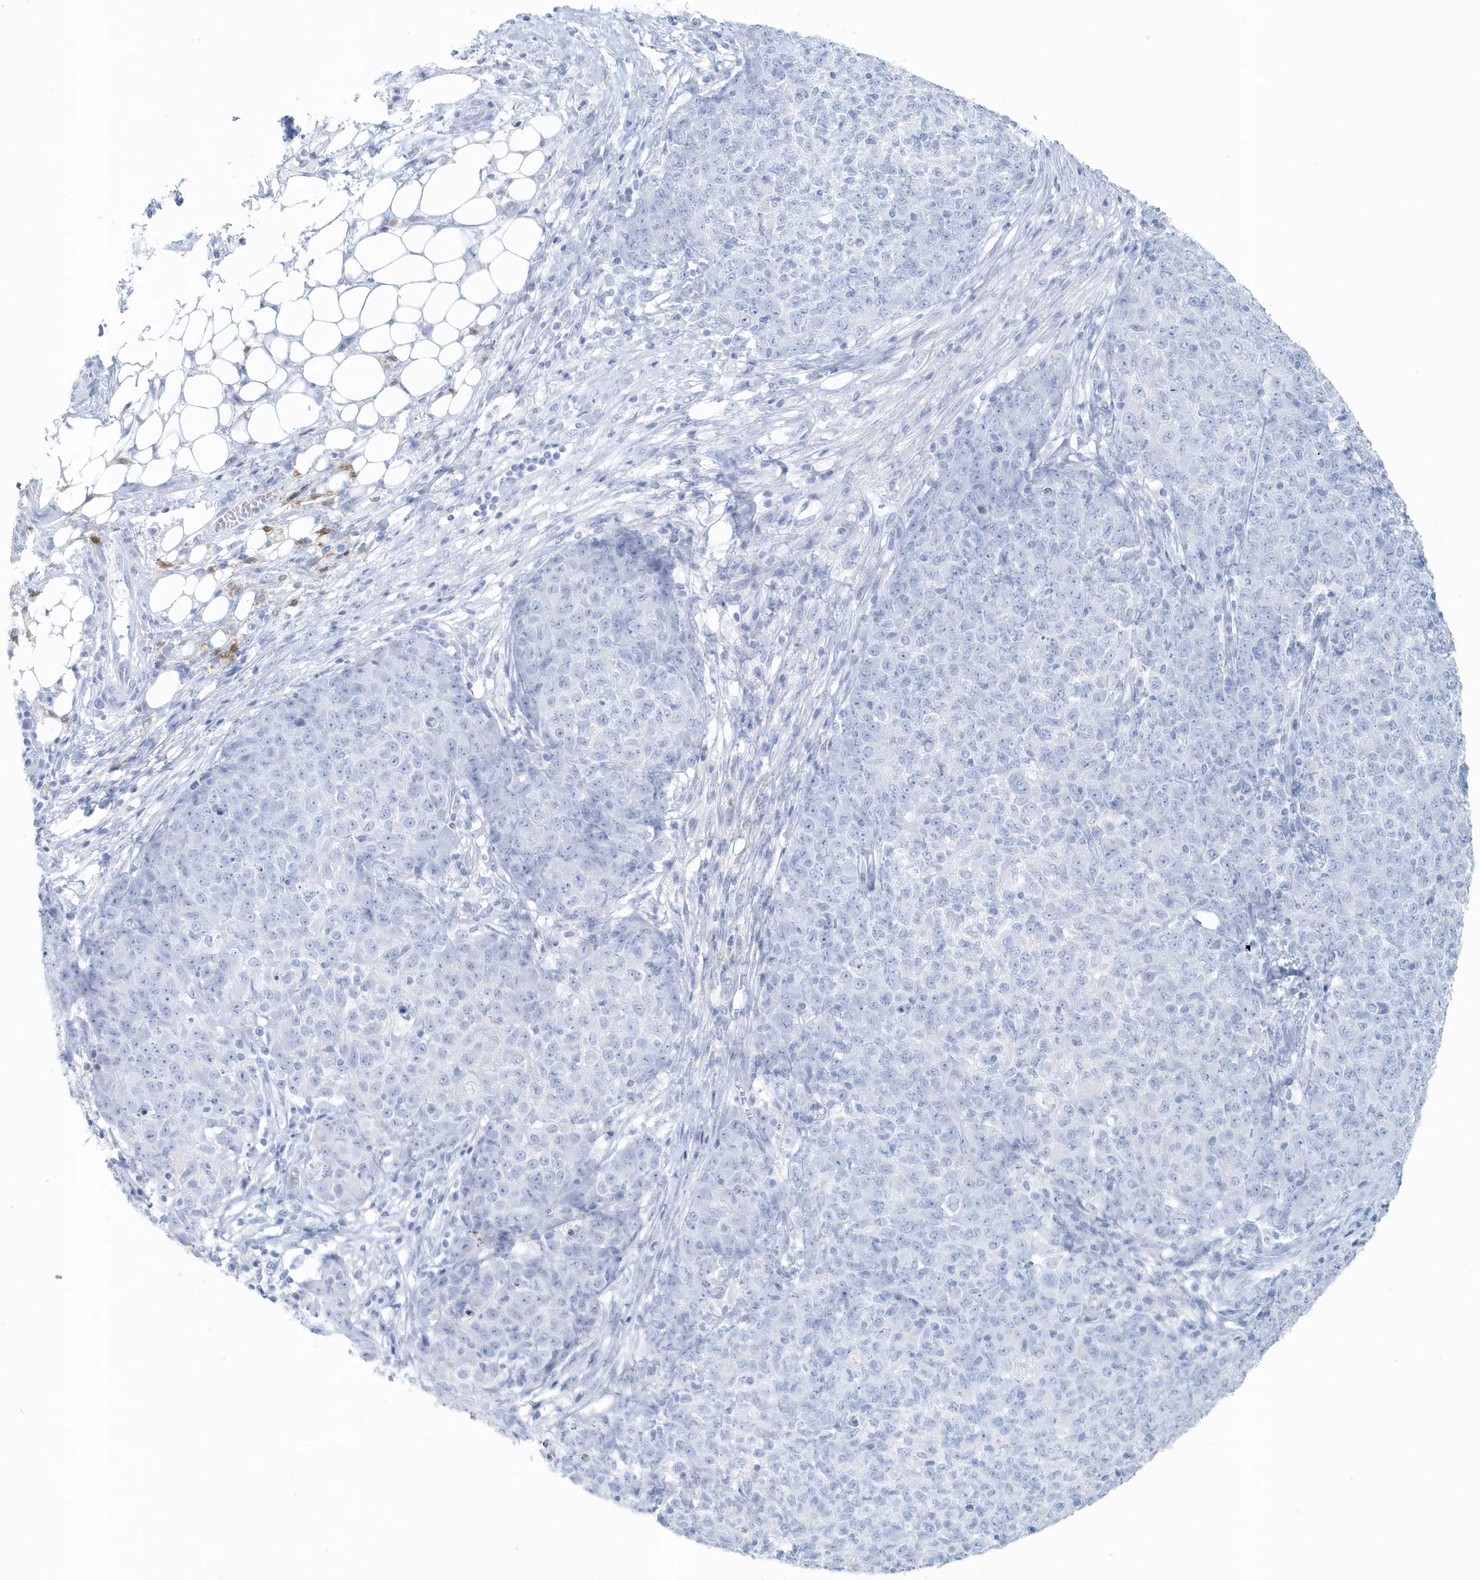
{"staining": {"intensity": "negative", "quantity": "none", "location": "none"}, "tissue": "ovarian cancer", "cell_type": "Tumor cells", "image_type": "cancer", "snomed": [{"axis": "morphology", "description": "Carcinoma, endometroid"}, {"axis": "topography", "description": "Ovary"}], "caption": "Protein analysis of endometroid carcinoma (ovarian) shows no significant expression in tumor cells.", "gene": "FAM98A", "patient": {"sex": "female", "age": 42}}